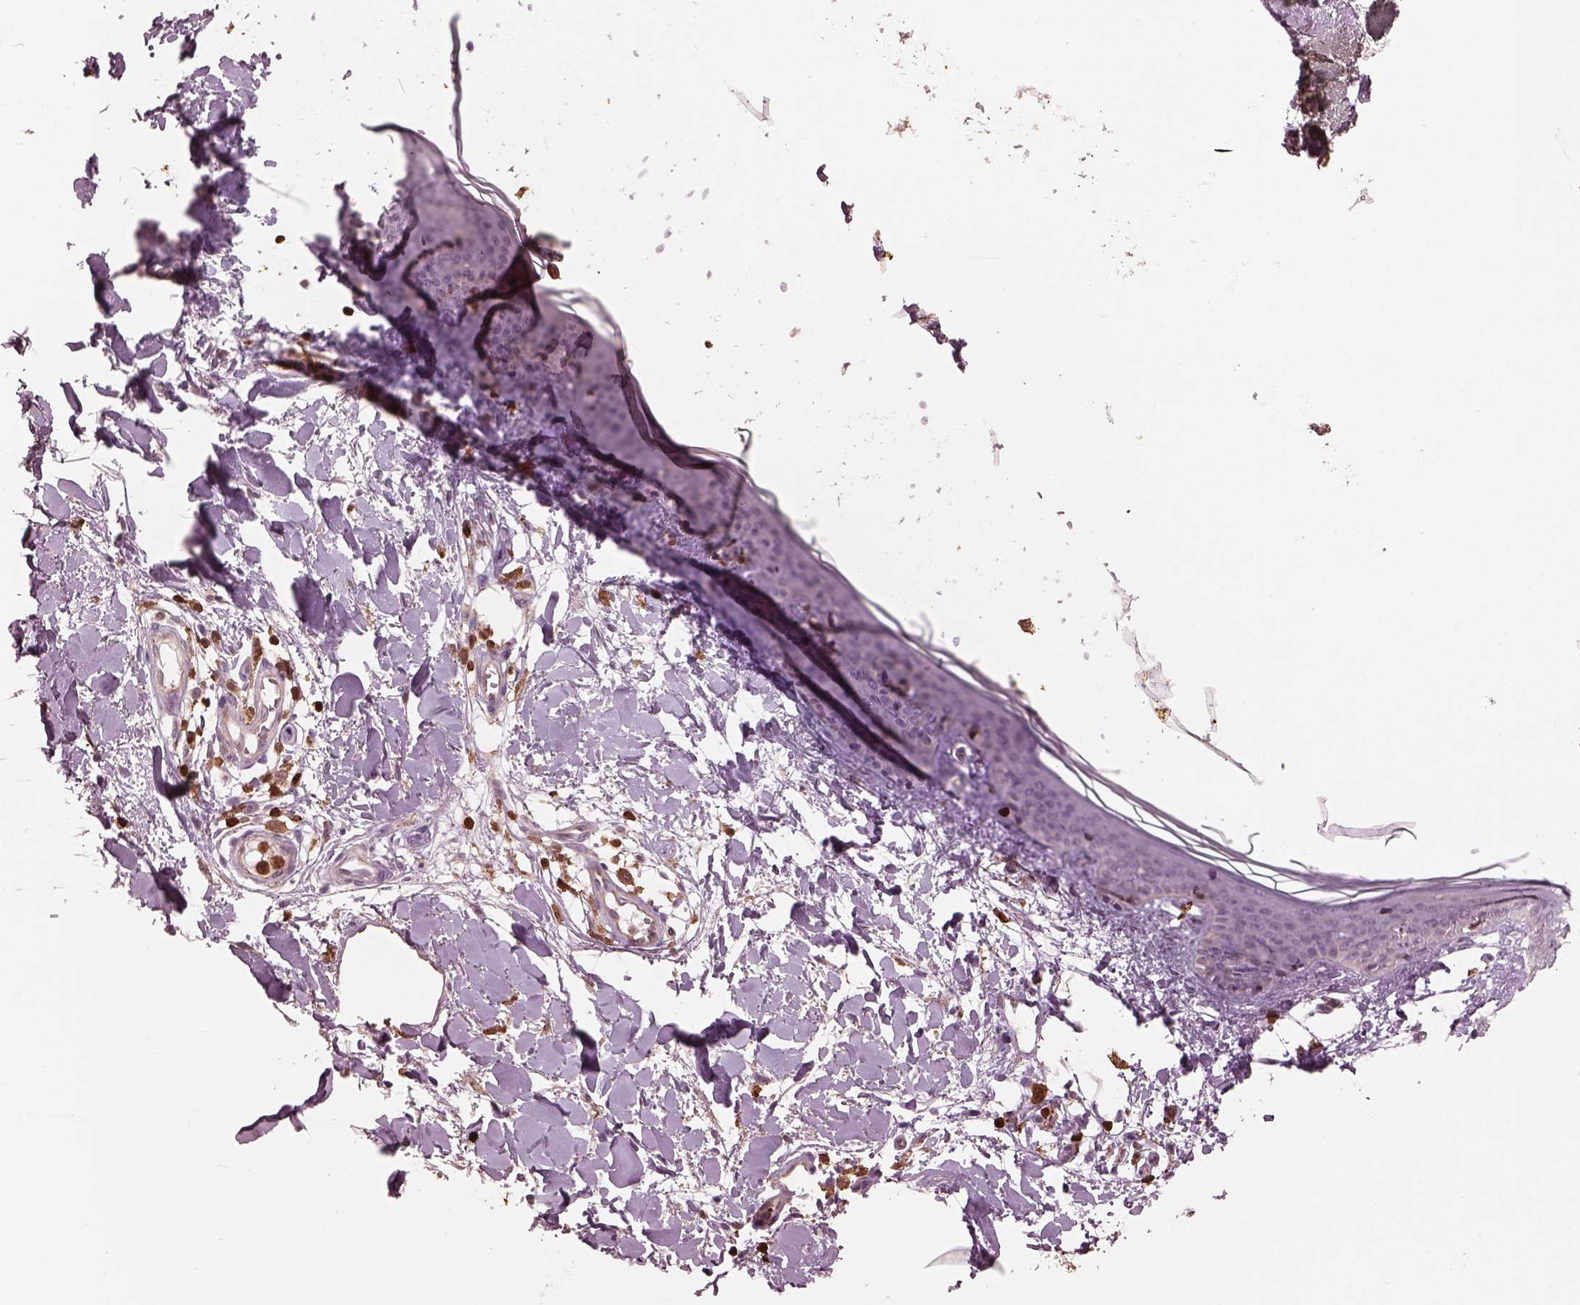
{"staining": {"intensity": "negative", "quantity": "none", "location": "none"}, "tissue": "skin", "cell_type": "Fibroblasts", "image_type": "normal", "snomed": [{"axis": "morphology", "description": "Normal tissue, NOS"}, {"axis": "topography", "description": "Skin"}], "caption": "Protein analysis of benign skin exhibits no significant expression in fibroblasts.", "gene": "IL31RA", "patient": {"sex": "female", "age": 34}}